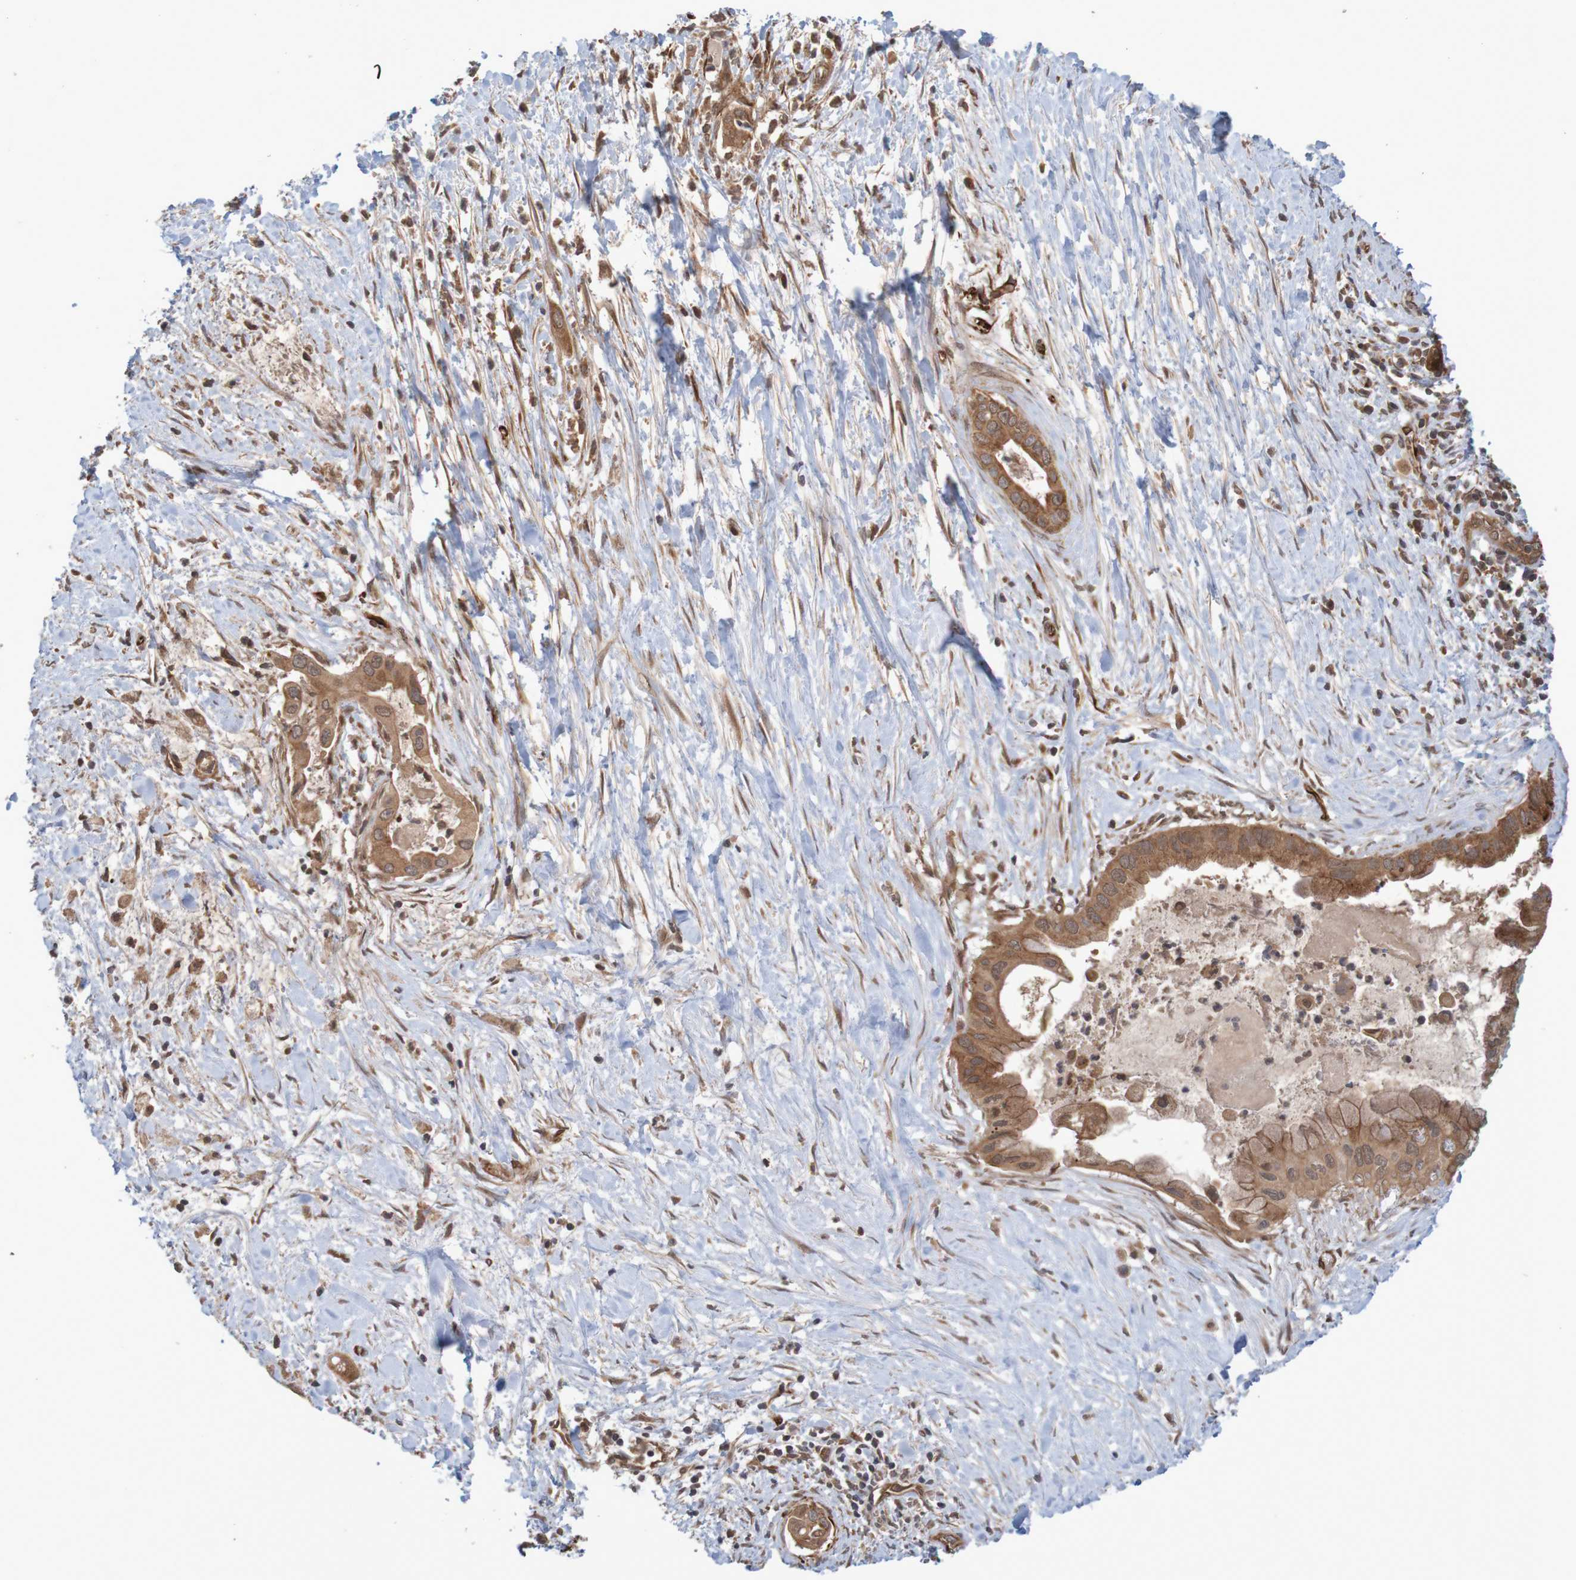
{"staining": {"intensity": "strong", "quantity": ">75%", "location": "cytoplasmic/membranous"}, "tissue": "pancreatic cancer", "cell_type": "Tumor cells", "image_type": "cancer", "snomed": [{"axis": "morphology", "description": "Adenocarcinoma, NOS"}, {"axis": "topography", "description": "Pancreas"}], "caption": "A brown stain shows strong cytoplasmic/membranous staining of a protein in pancreatic cancer (adenocarcinoma) tumor cells.", "gene": "MRPL52", "patient": {"sex": "male", "age": 55}}